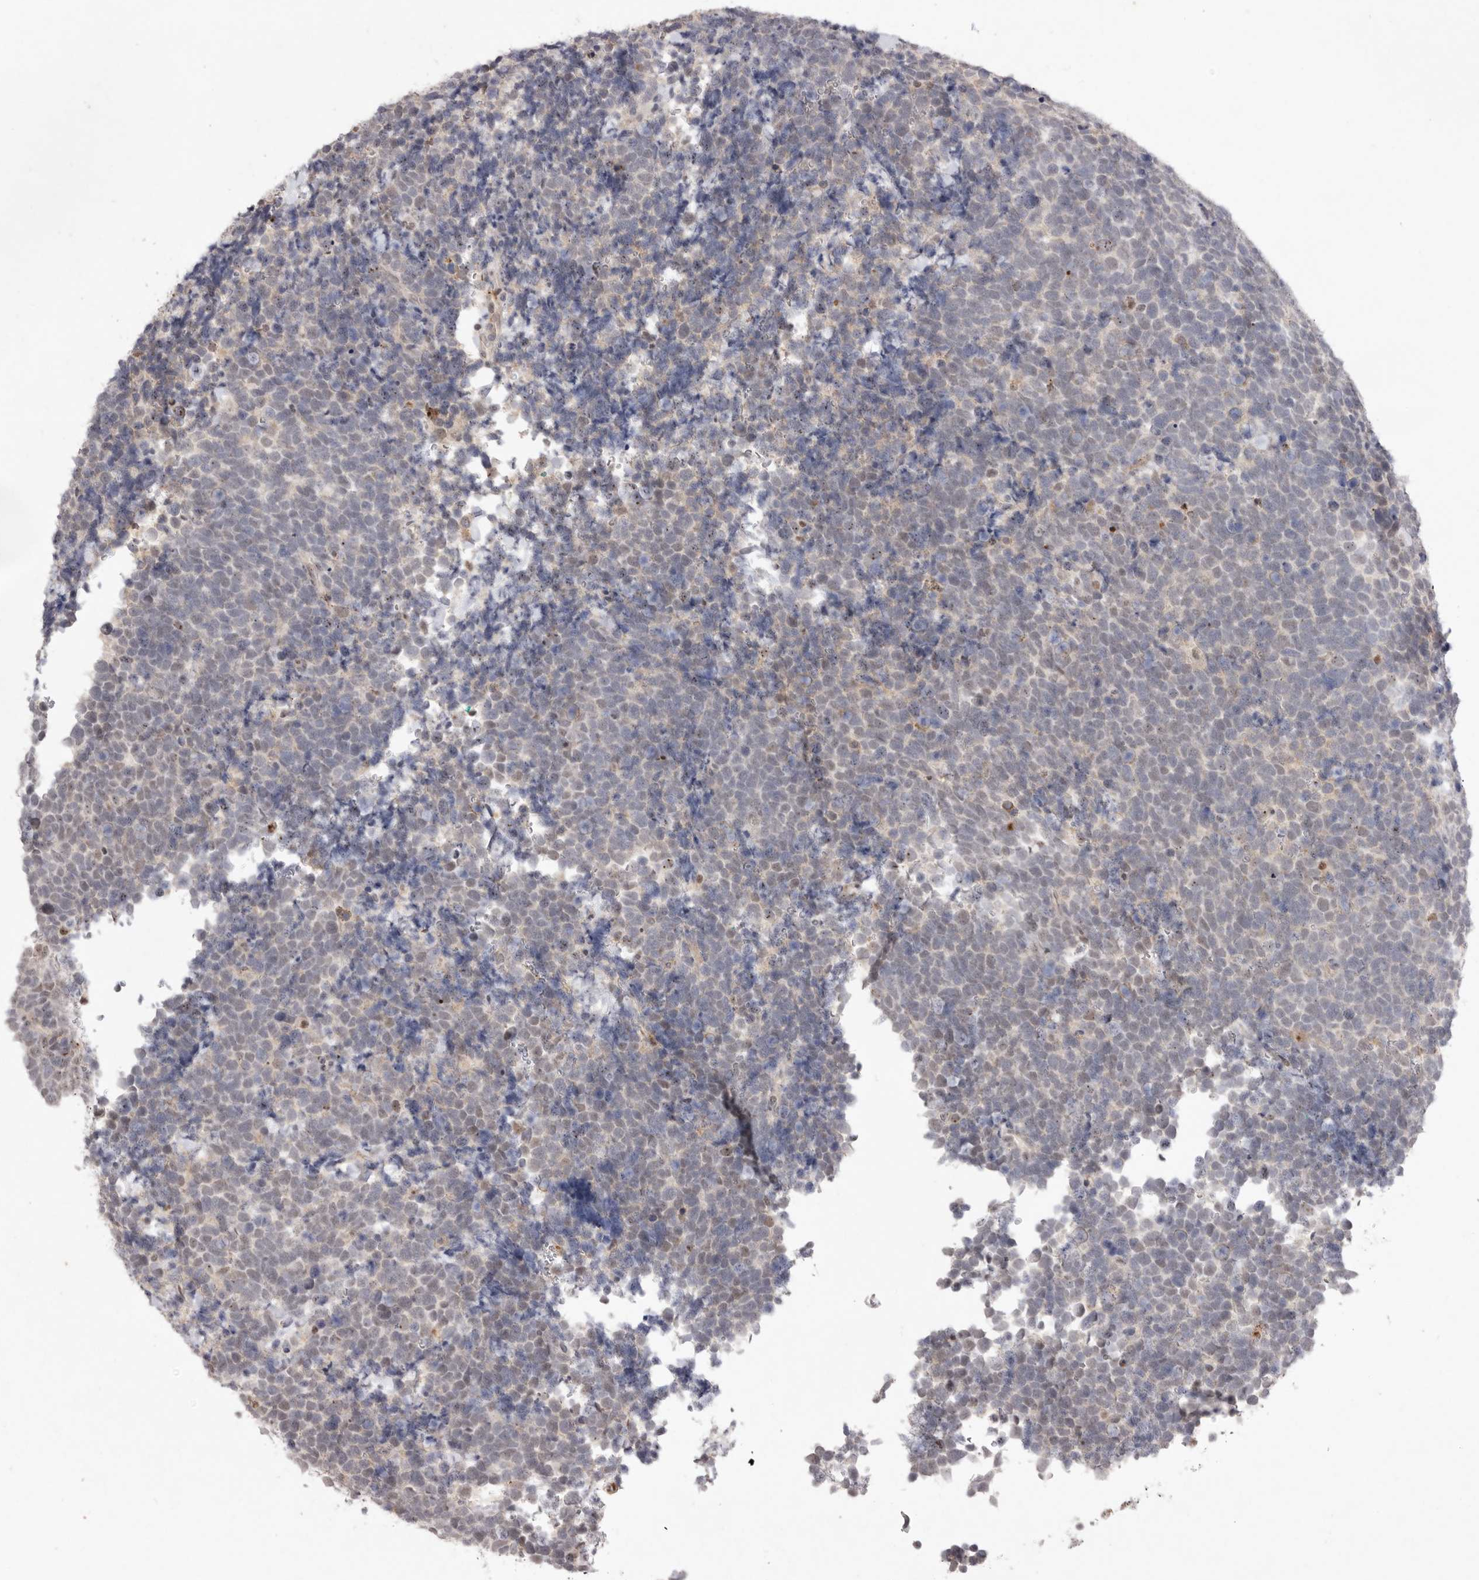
{"staining": {"intensity": "weak", "quantity": "<25%", "location": "cytoplasmic/membranous,nuclear"}, "tissue": "urothelial cancer", "cell_type": "Tumor cells", "image_type": "cancer", "snomed": [{"axis": "morphology", "description": "Urothelial carcinoma, High grade"}, {"axis": "topography", "description": "Urinary bladder"}], "caption": "IHC of urothelial cancer exhibits no staining in tumor cells.", "gene": "TADA1", "patient": {"sex": "female", "age": 82}}